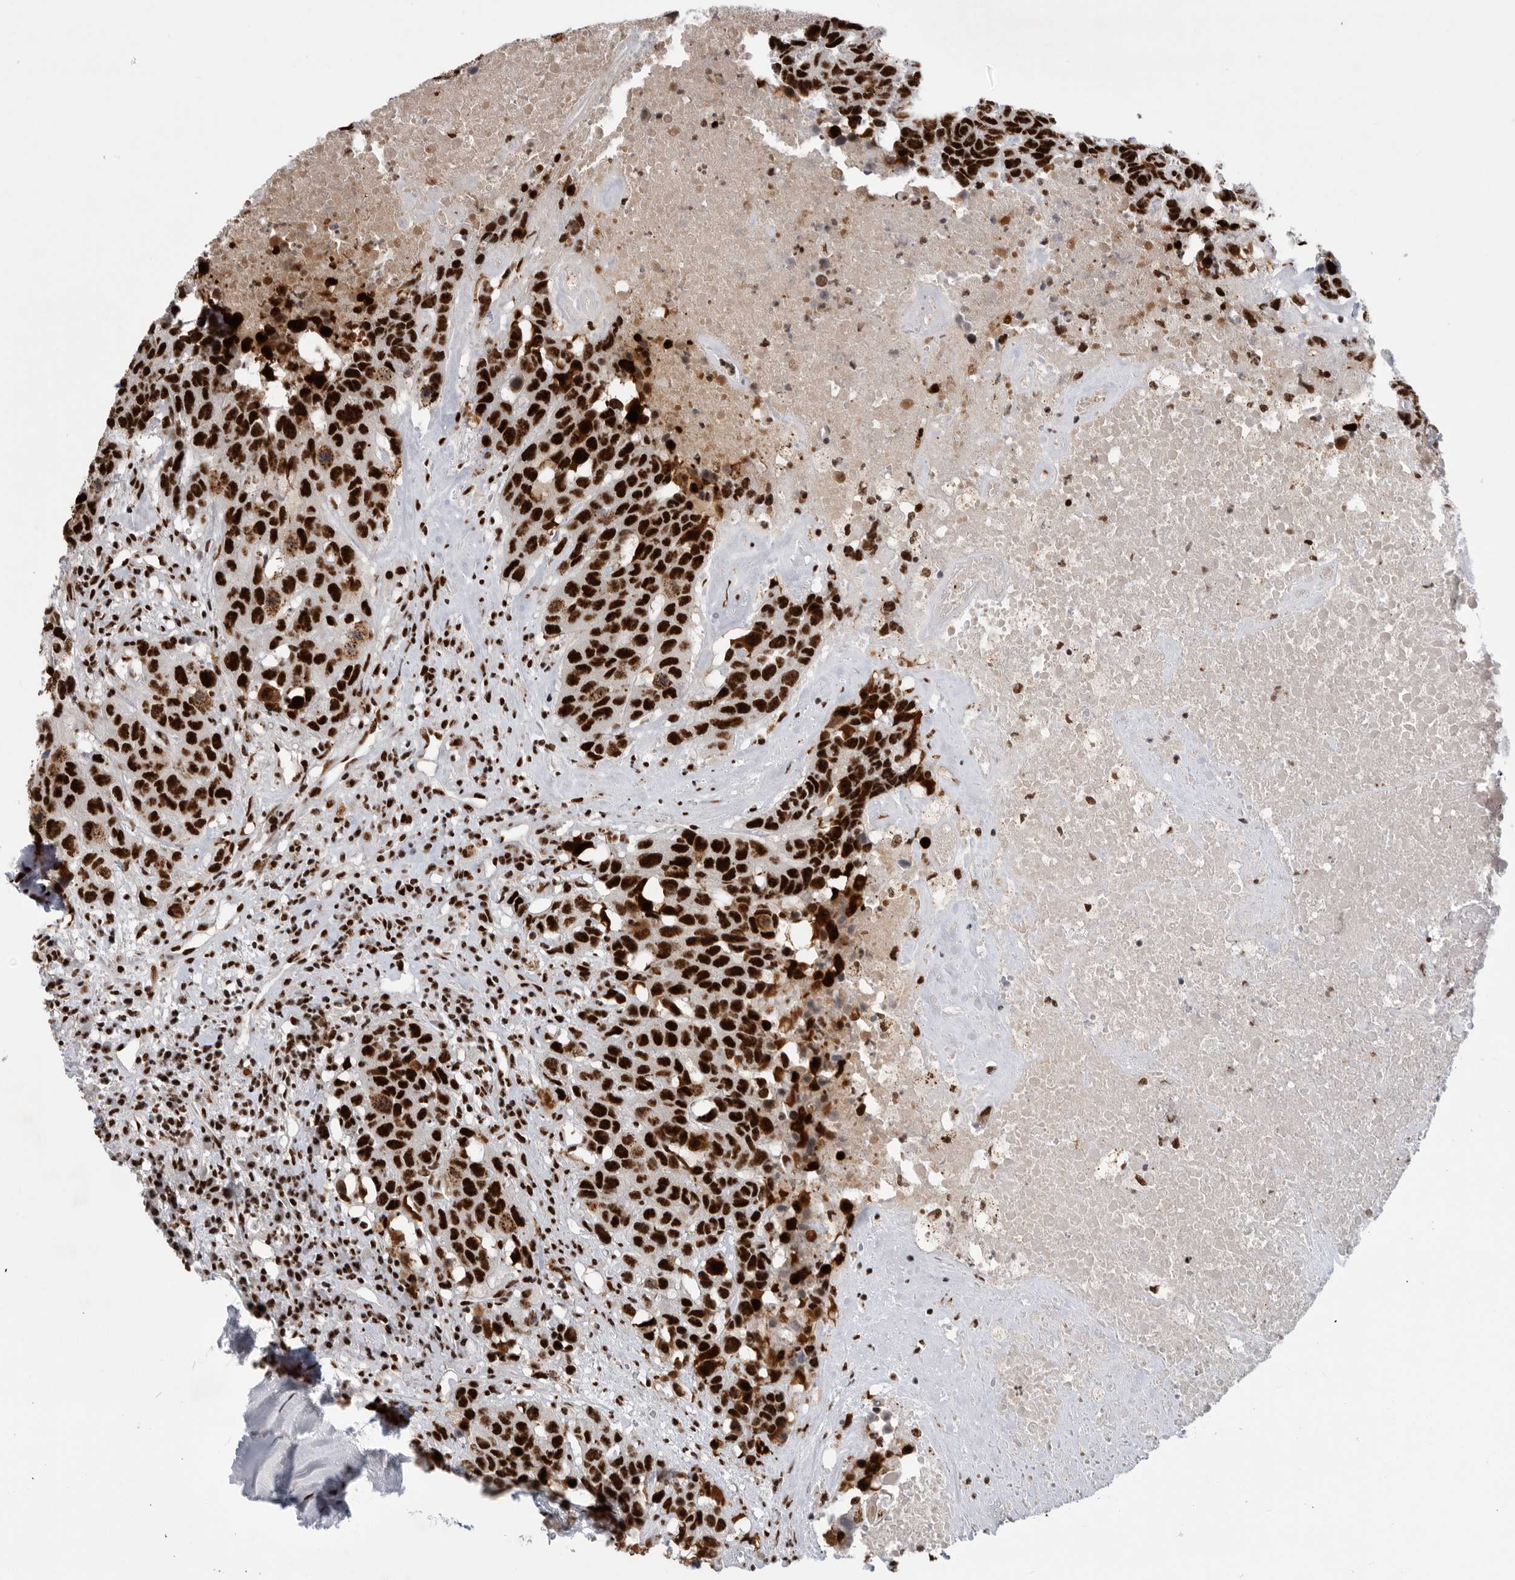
{"staining": {"intensity": "strong", "quantity": ">75%", "location": "nuclear"}, "tissue": "head and neck cancer", "cell_type": "Tumor cells", "image_type": "cancer", "snomed": [{"axis": "morphology", "description": "Squamous cell carcinoma, NOS"}, {"axis": "topography", "description": "Head-Neck"}], "caption": "IHC micrograph of neoplastic tissue: human head and neck cancer (squamous cell carcinoma) stained using immunohistochemistry displays high levels of strong protein expression localized specifically in the nuclear of tumor cells, appearing as a nuclear brown color.", "gene": "BCLAF1", "patient": {"sex": "male", "age": 66}}